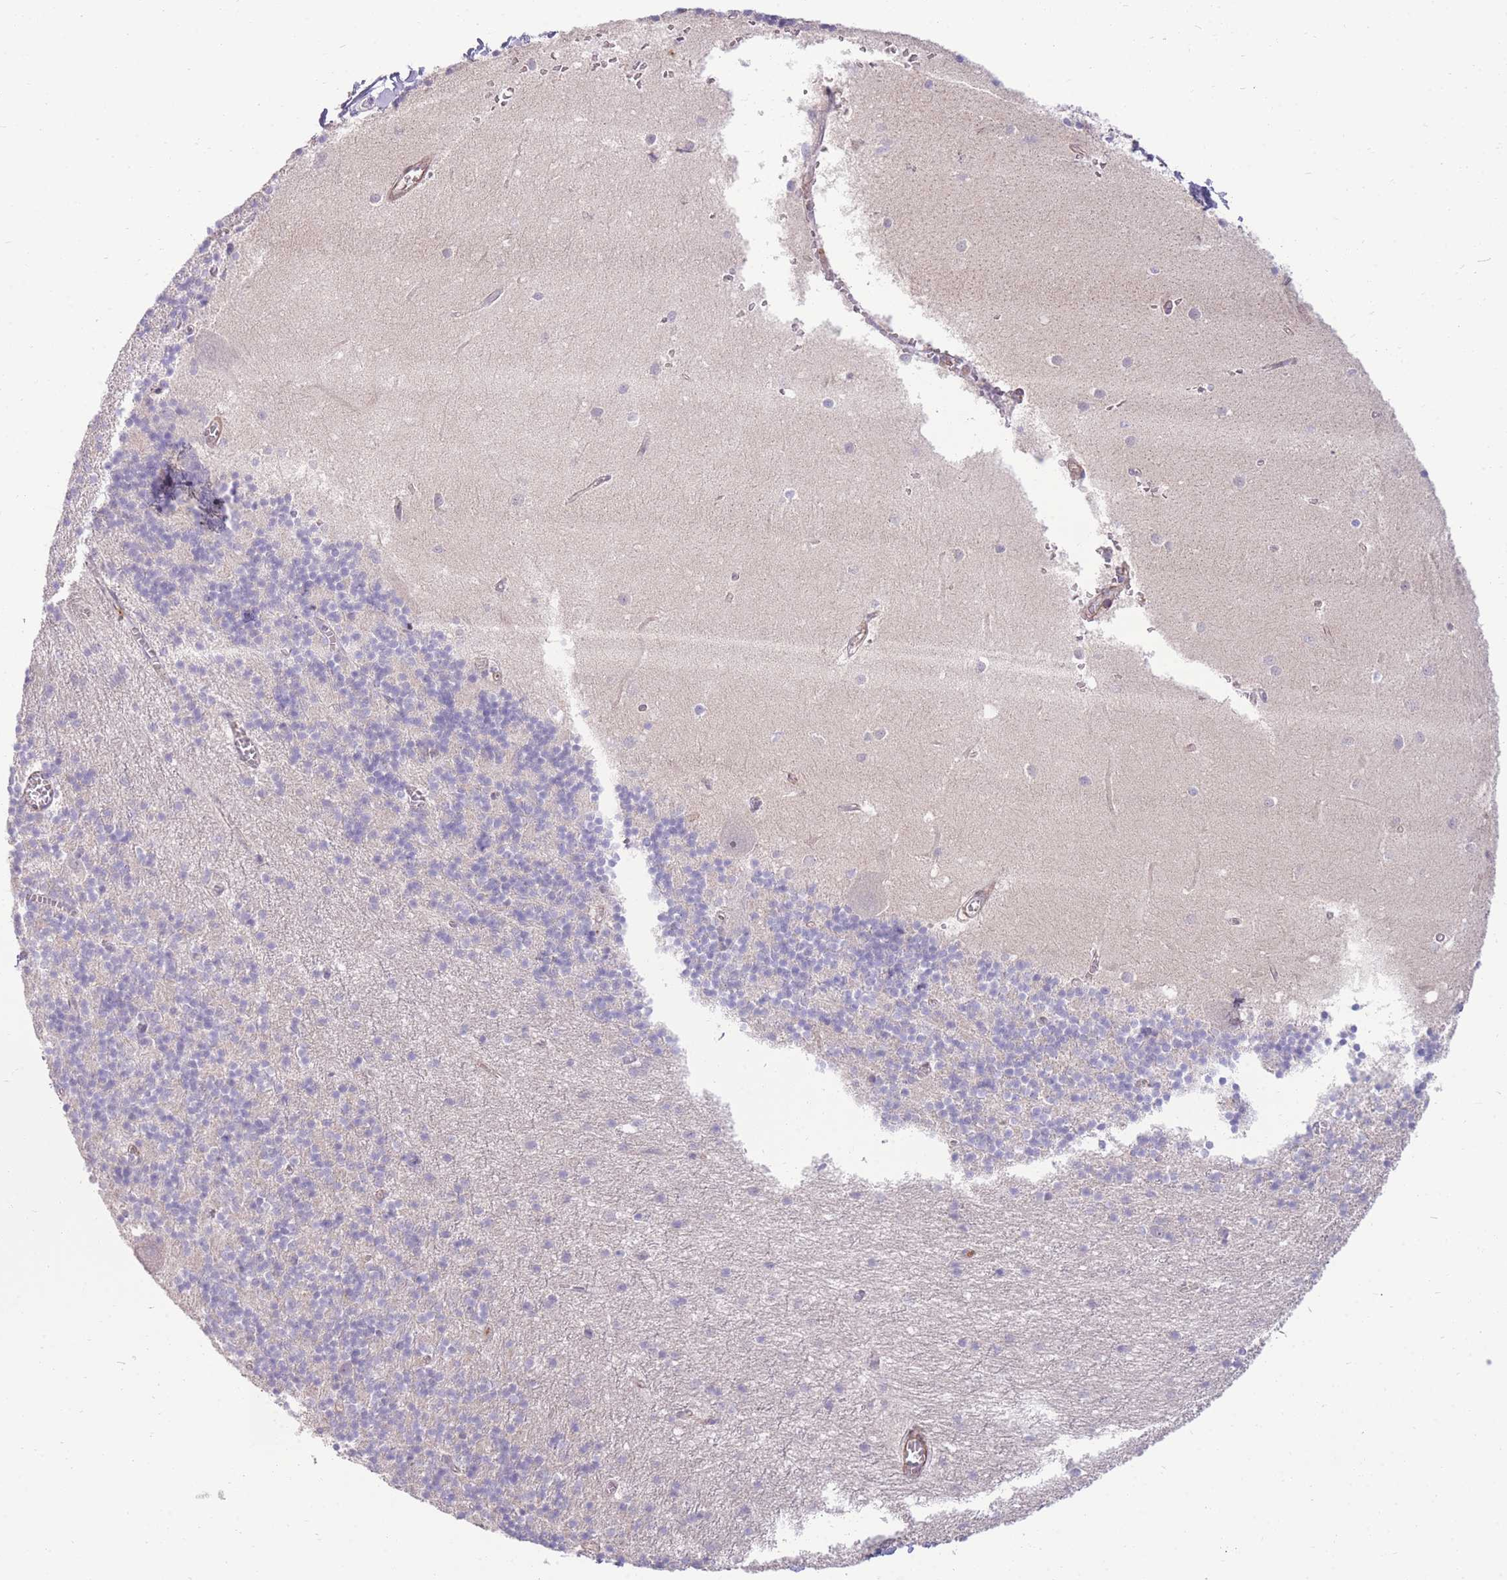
{"staining": {"intensity": "negative", "quantity": "none", "location": "none"}, "tissue": "cerebellum", "cell_type": "Cells in granular layer", "image_type": "normal", "snomed": [{"axis": "morphology", "description": "Normal tissue, NOS"}, {"axis": "topography", "description": "Cerebellum"}], "caption": "This is a histopathology image of IHC staining of normal cerebellum, which shows no positivity in cells in granular layer.", "gene": "RGS11", "patient": {"sex": "male", "age": 54}}